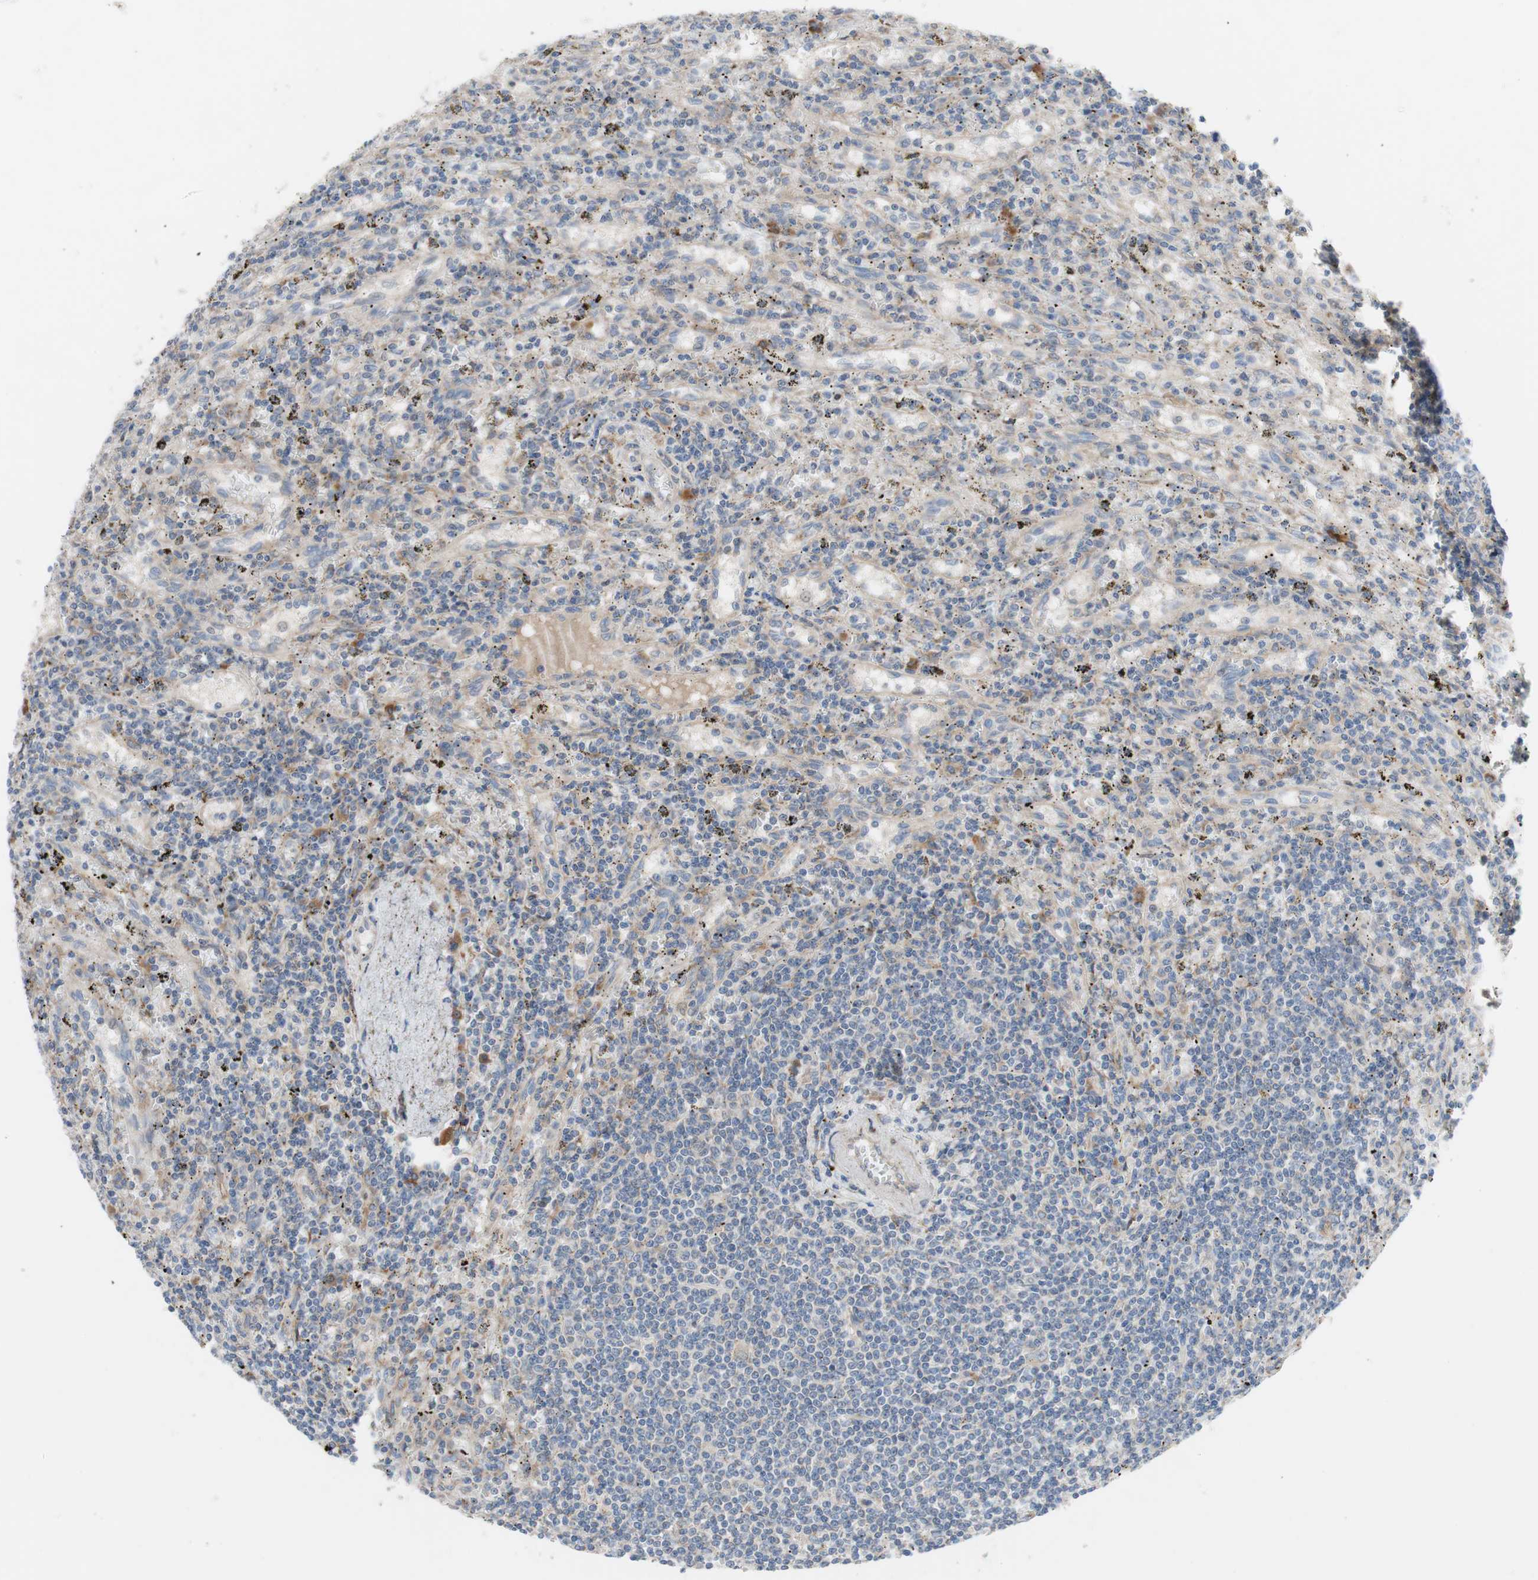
{"staining": {"intensity": "negative", "quantity": "none", "location": "none"}, "tissue": "lymphoma", "cell_type": "Tumor cells", "image_type": "cancer", "snomed": [{"axis": "morphology", "description": "Malignant lymphoma, non-Hodgkin's type, Low grade"}, {"axis": "topography", "description": "Spleen"}], "caption": "A histopathology image of human lymphoma is negative for staining in tumor cells.", "gene": "TTC14", "patient": {"sex": "male", "age": 76}}